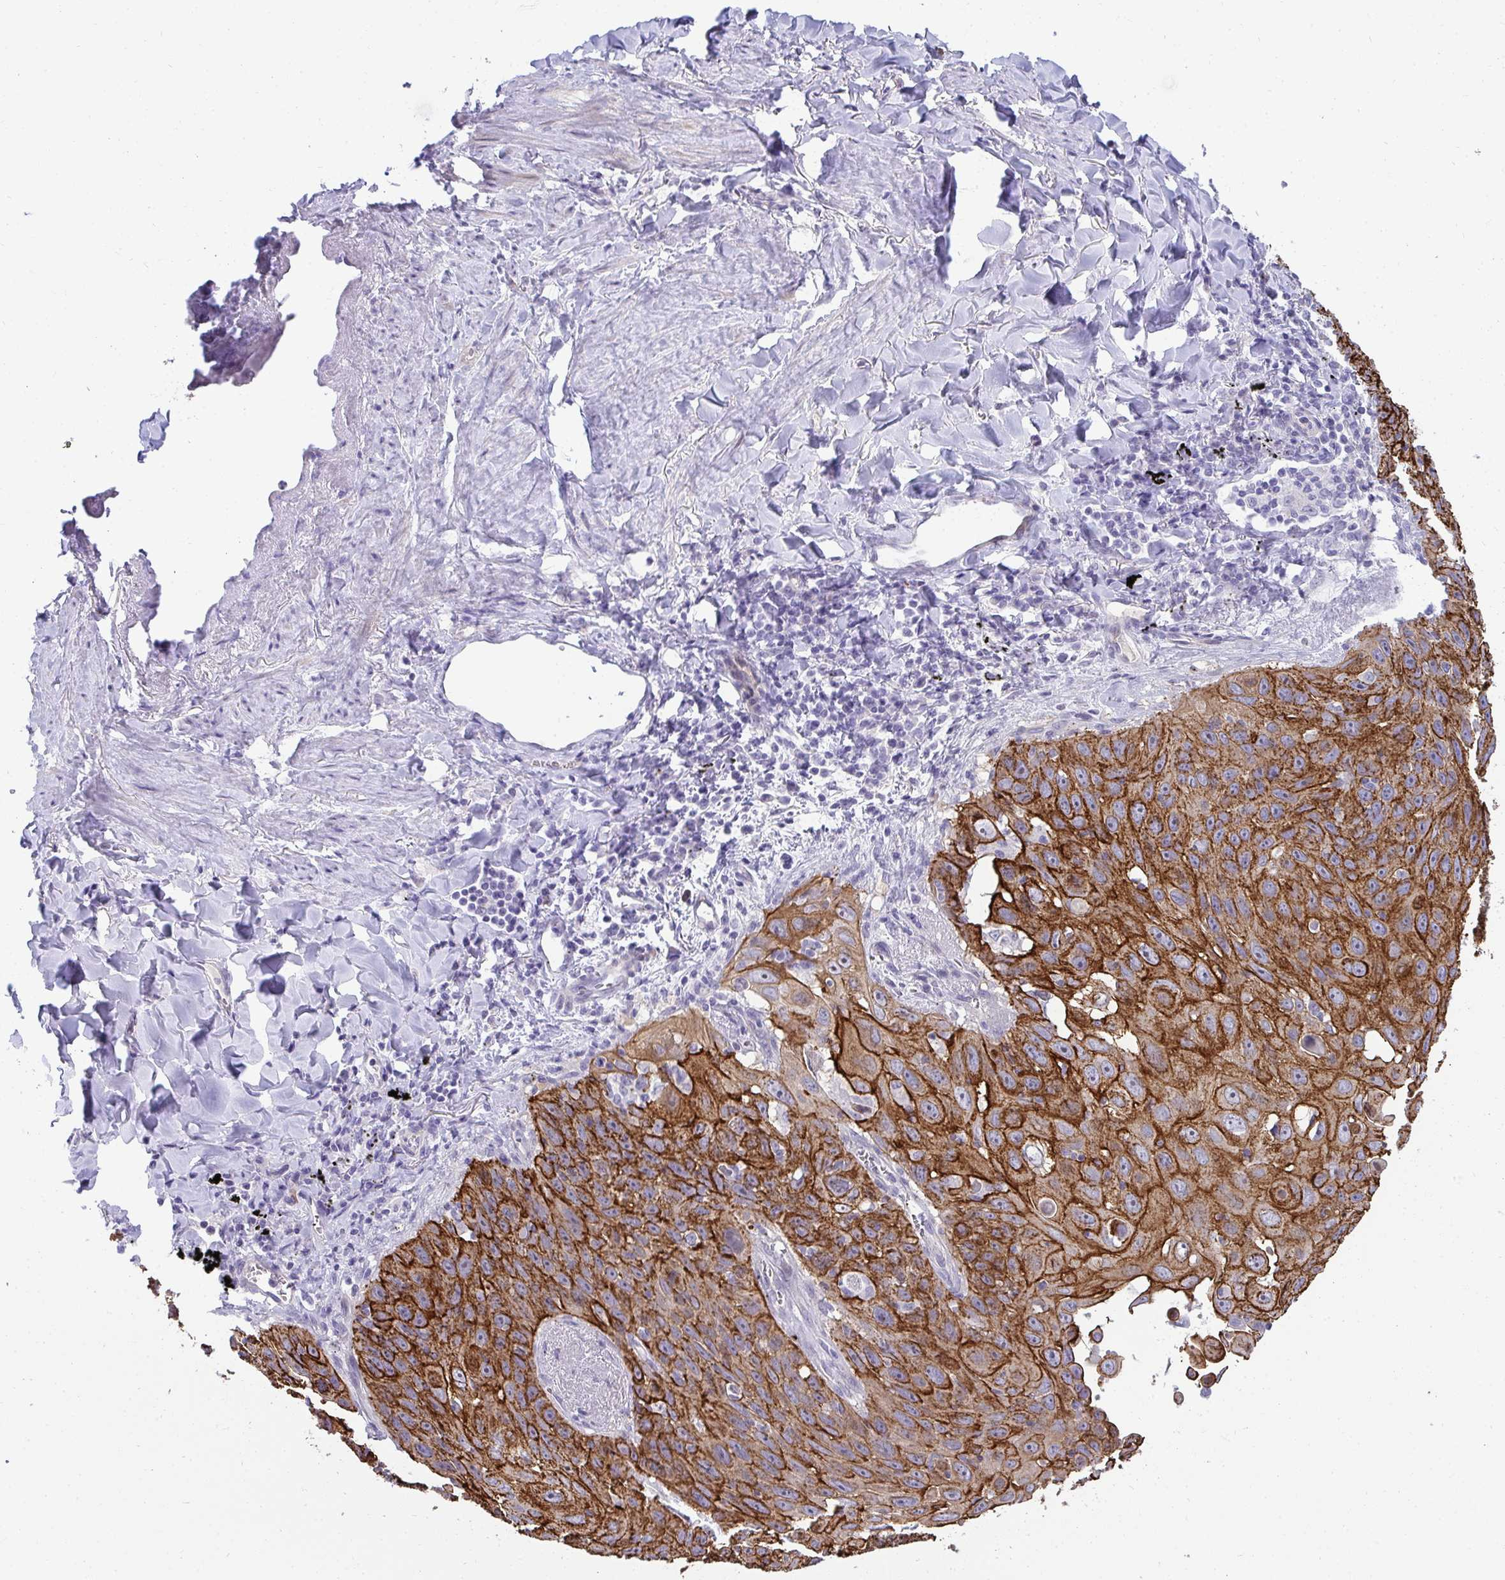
{"staining": {"intensity": "strong", "quantity": ">75%", "location": "cytoplasmic/membranous"}, "tissue": "lung cancer", "cell_type": "Tumor cells", "image_type": "cancer", "snomed": [{"axis": "morphology", "description": "Squamous cell carcinoma, NOS"}, {"axis": "morphology", "description": "Squamous cell carcinoma, metastatic, NOS"}, {"axis": "topography", "description": "Lymph node"}, {"axis": "topography", "description": "Lung"}], "caption": "Lung metastatic squamous cell carcinoma stained with a protein marker demonstrates strong staining in tumor cells.", "gene": "AK5", "patient": {"sex": "female", "age": 62}}